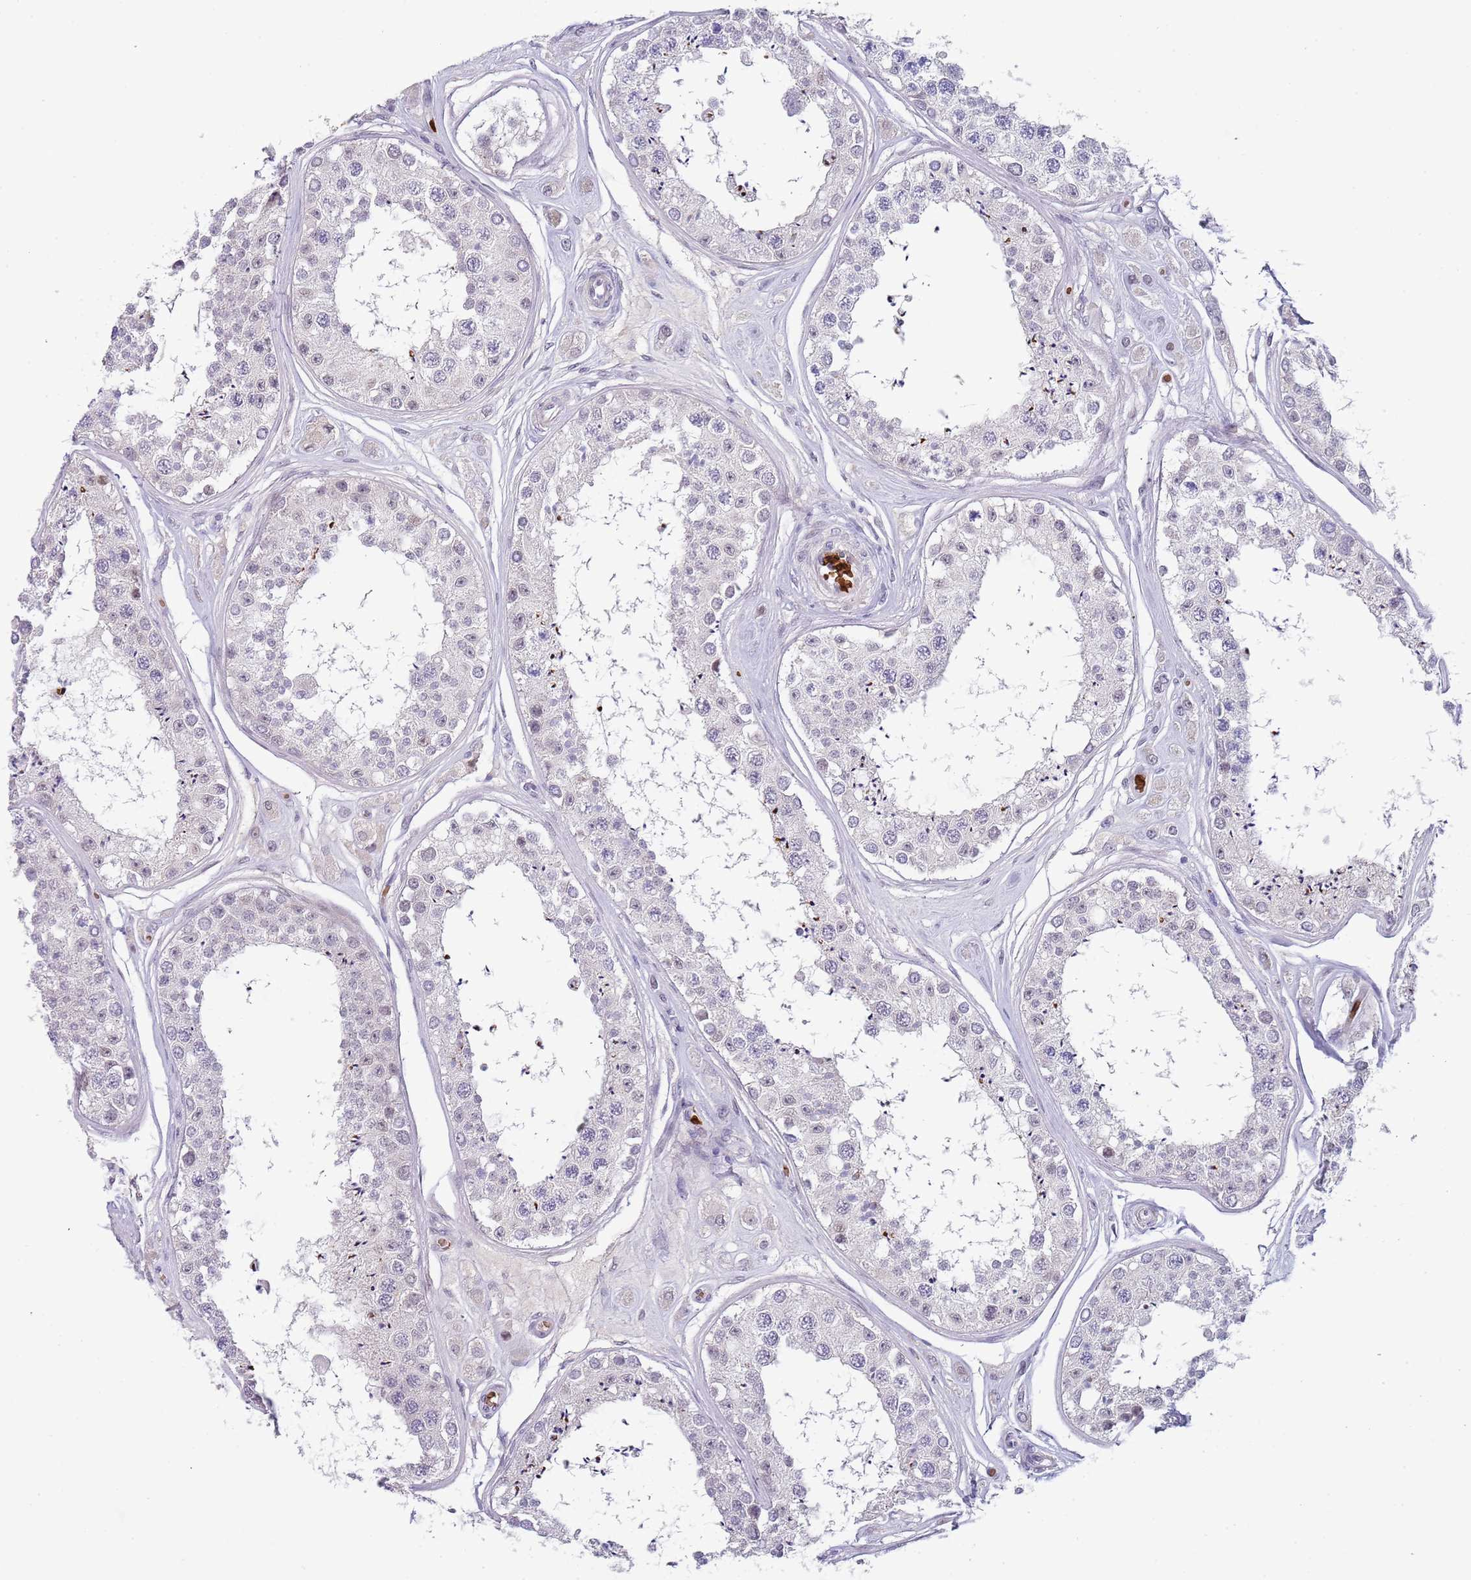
{"staining": {"intensity": "weak", "quantity": "<25%", "location": "nuclear"}, "tissue": "testis", "cell_type": "Cells in seminiferous ducts", "image_type": "normal", "snomed": [{"axis": "morphology", "description": "Normal tissue, NOS"}, {"axis": "topography", "description": "Testis"}], "caption": "Cells in seminiferous ducts are negative for brown protein staining in benign testis. The staining is performed using DAB brown chromogen with nuclei counter-stained in using hematoxylin.", "gene": "LYPD6B", "patient": {"sex": "male", "age": 25}}